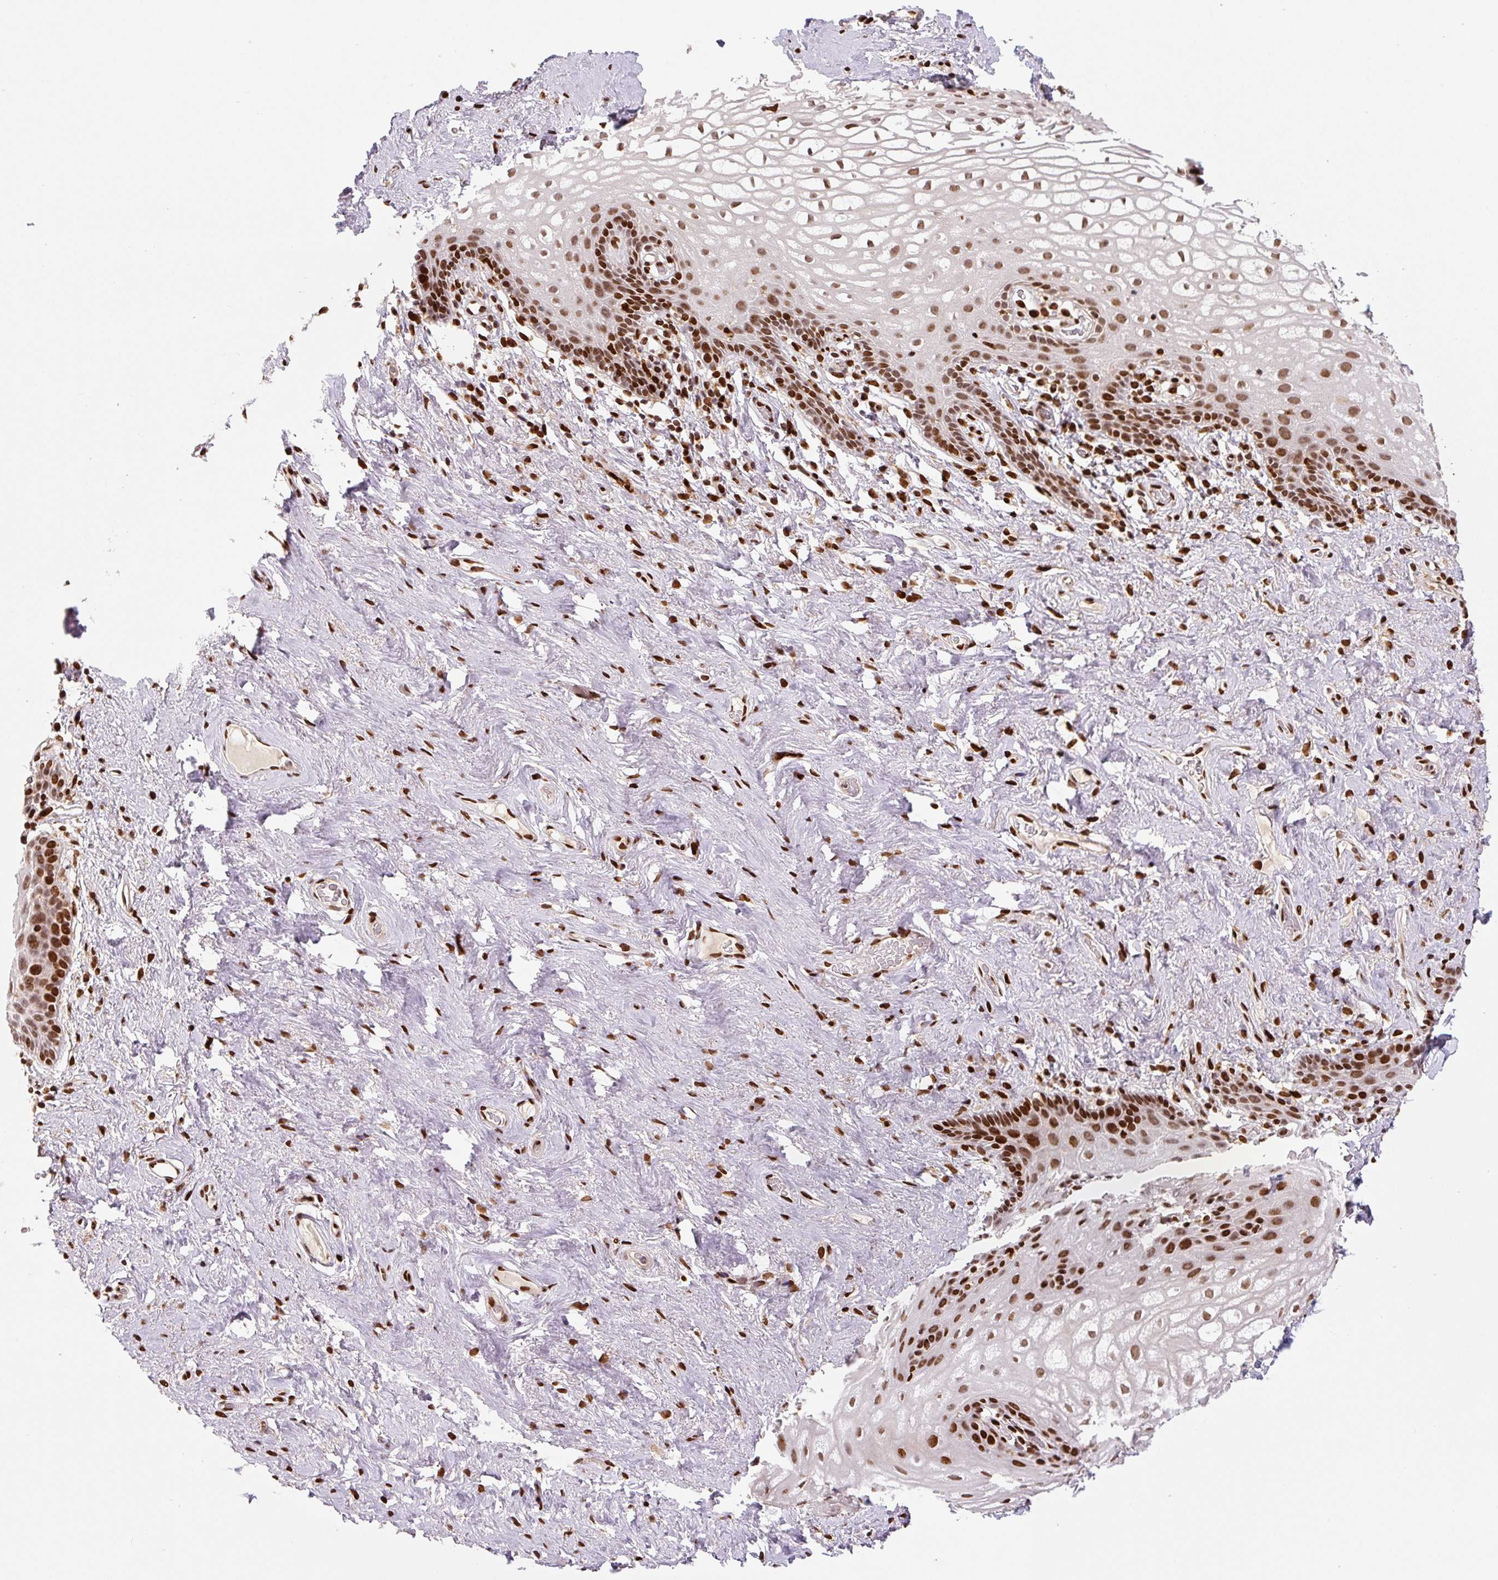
{"staining": {"intensity": "strong", "quantity": "25%-75%", "location": "nuclear"}, "tissue": "vagina", "cell_type": "Squamous epithelial cells", "image_type": "normal", "snomed": [{"axis": "morphology", "description": "Normal tissue, NOS"}, {"axis": "topography", "description": "Vagina"}, {"axis": "topography", "description": "Peripheral nerve tissue"}], "caption": "Vagina stained for a protein (brown) demonstrates strong nuclear positive expression in about 25%-75% of squamous epithelial cells.", "gene": "PYDC2", "patient": {"sex": "female", "age": 71}}